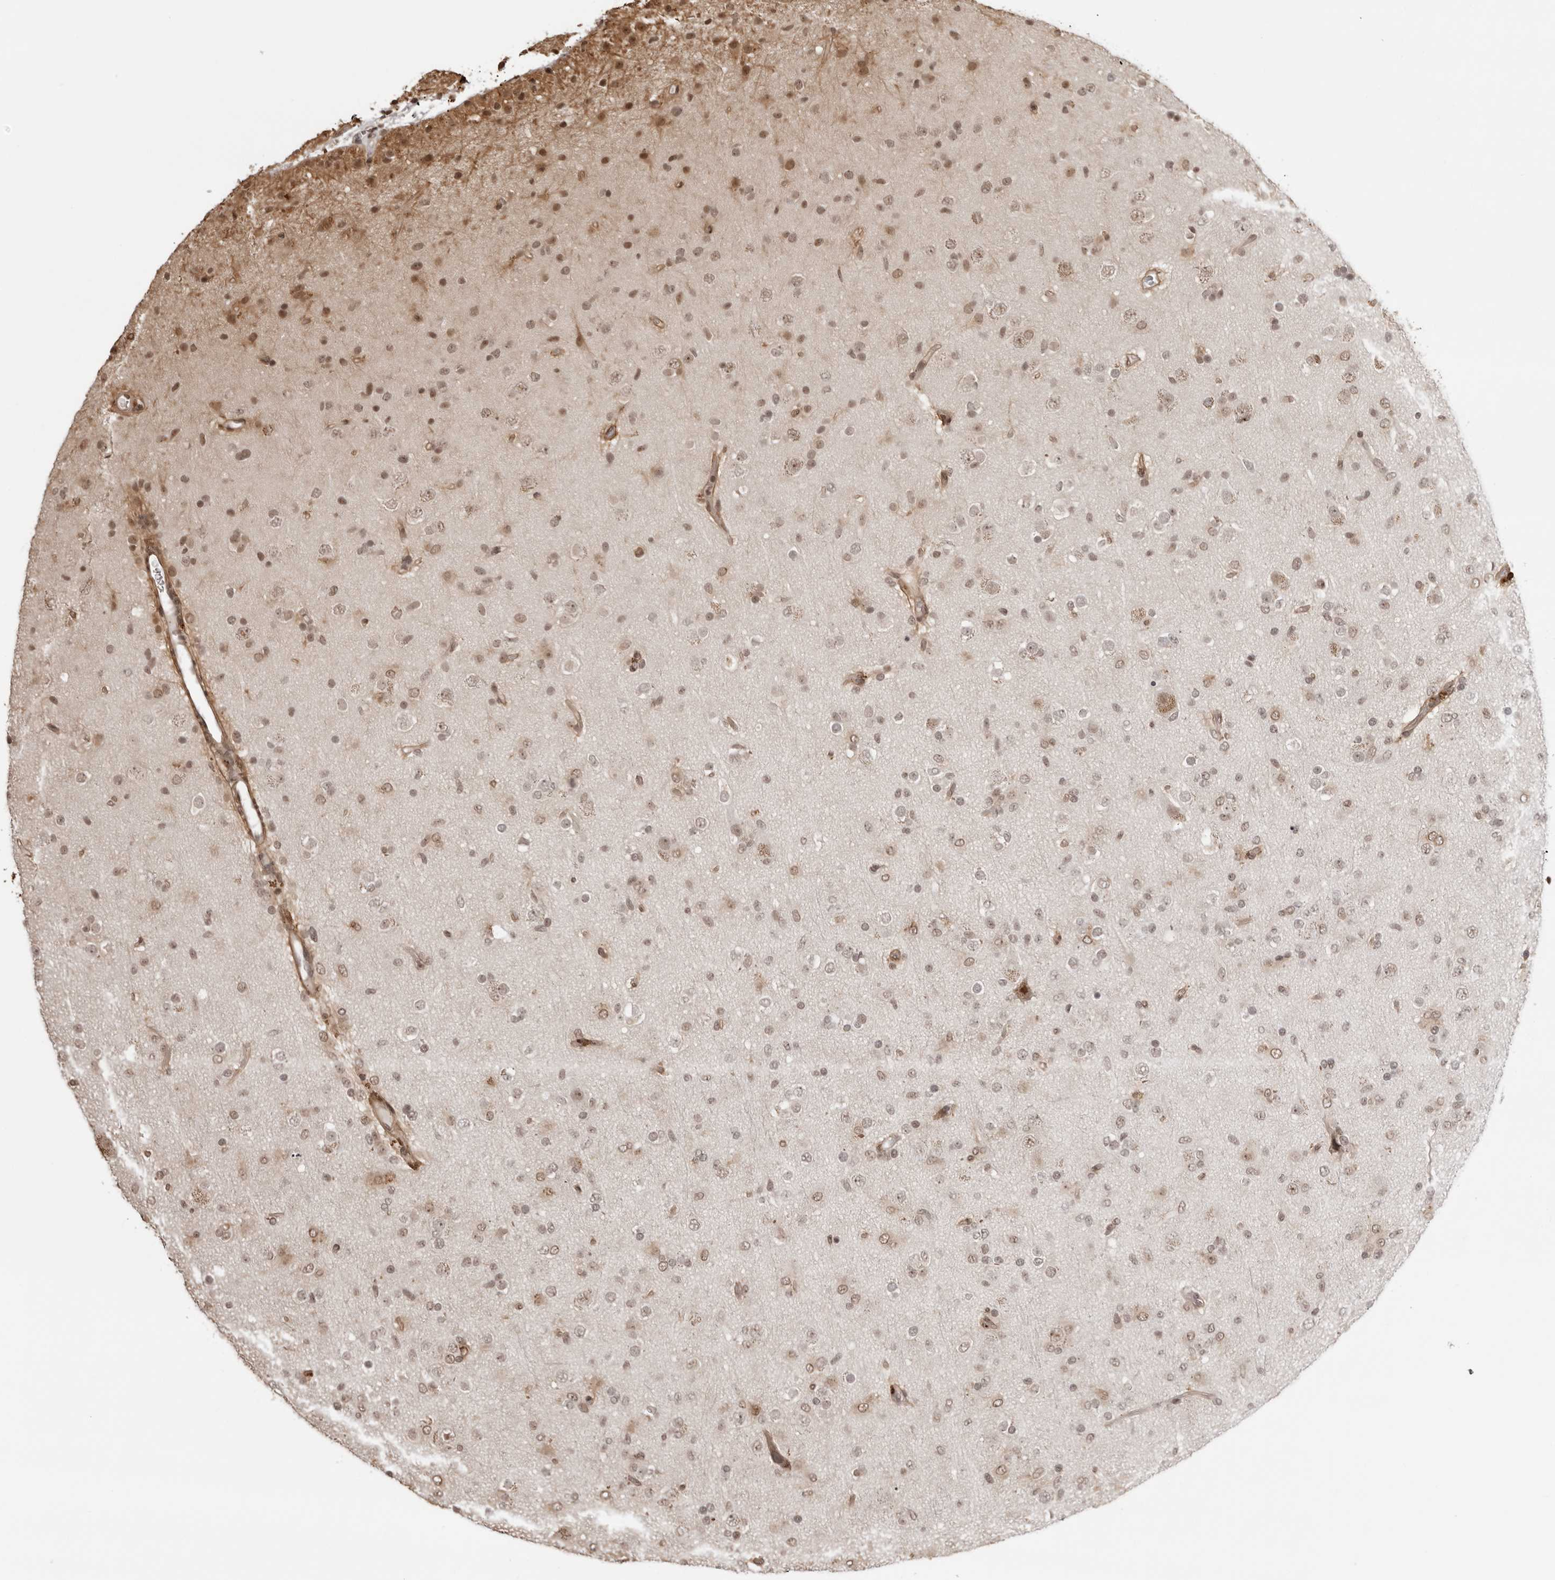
{"staining": {"intensity": "weak", "quantity": ">75%", "location": "nuclear"}, "tissue": "glioma", "cell_type": "Tumor cells", "image_type": "cancer", "snomed": [{"axis": "morphology", "description": "Glioma, malignant, Low grade"}, {"axis": "topography", "description": "Brain"}], "caption": "Weak nuclear expression is appreciated in approximately >75% of tumor cells in malignant low-grade glioma. The staining was performed using DAB (3,3'-diaminobenzidine) to visualize the protein expression in brown, while the nuclei were stained in blue with hematoxylin (Magnification: 20x).", "gene": "SDE2", "patient": {"sex": "male", "age": 65}}